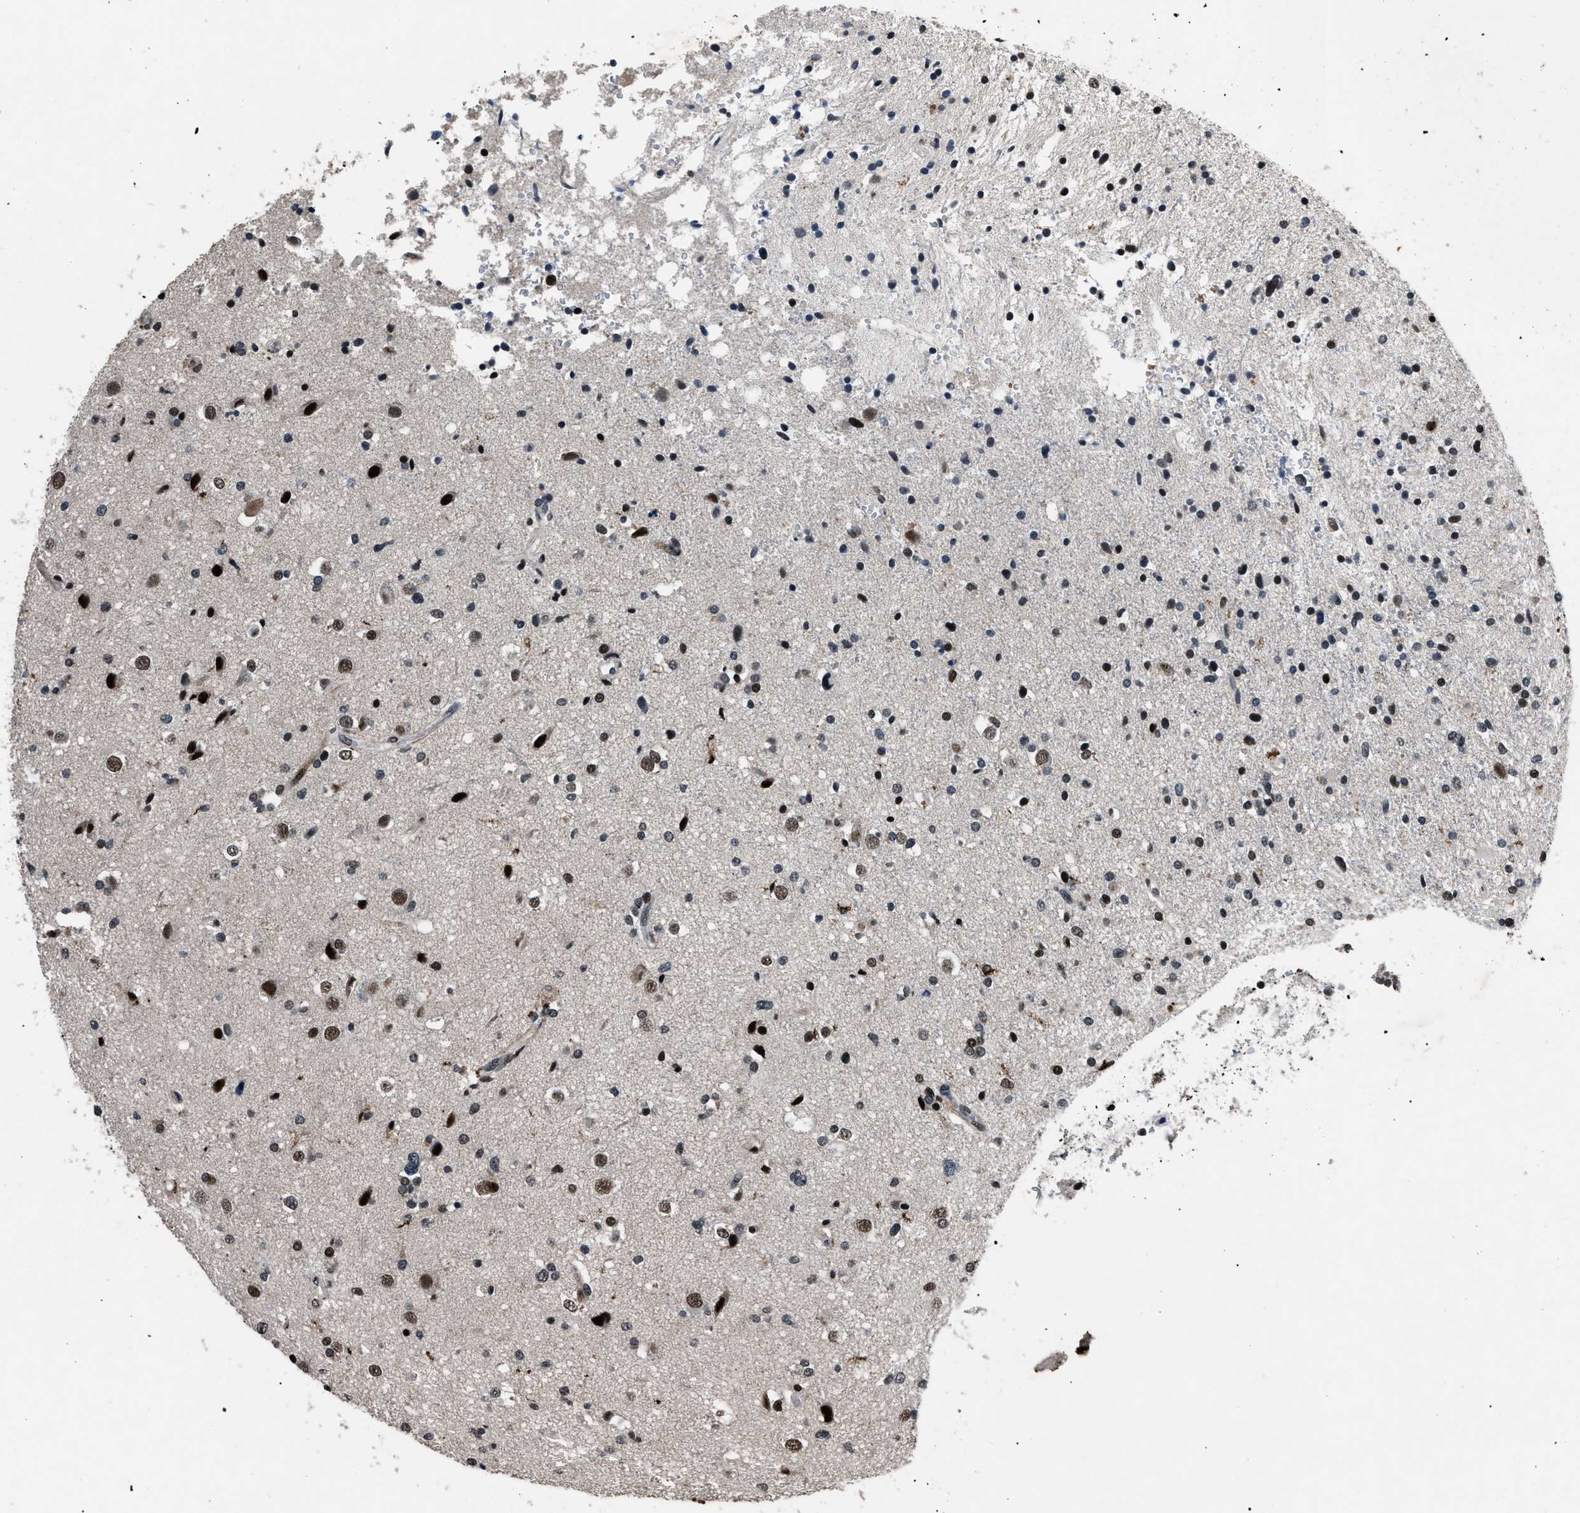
{"staining": {"intensity": "strong", "quantity": ">75%", "location": "nuclear"}, "tissue": "glioma", "cell_type": "Tumor cells", "image_type": "cancer", "snomed": [{"axis": "morphology", "description": "Glioma, malignant, High grade"}, {"axis": "topography", "description": "Brain"}], "caption": "Glioma was stained to show a protein in brown. There is high levels of strong nuclear staining in about >75% of tumor cells.", "gene": "SMARCB1", "patient": {"sex": "male", "age": 33}}